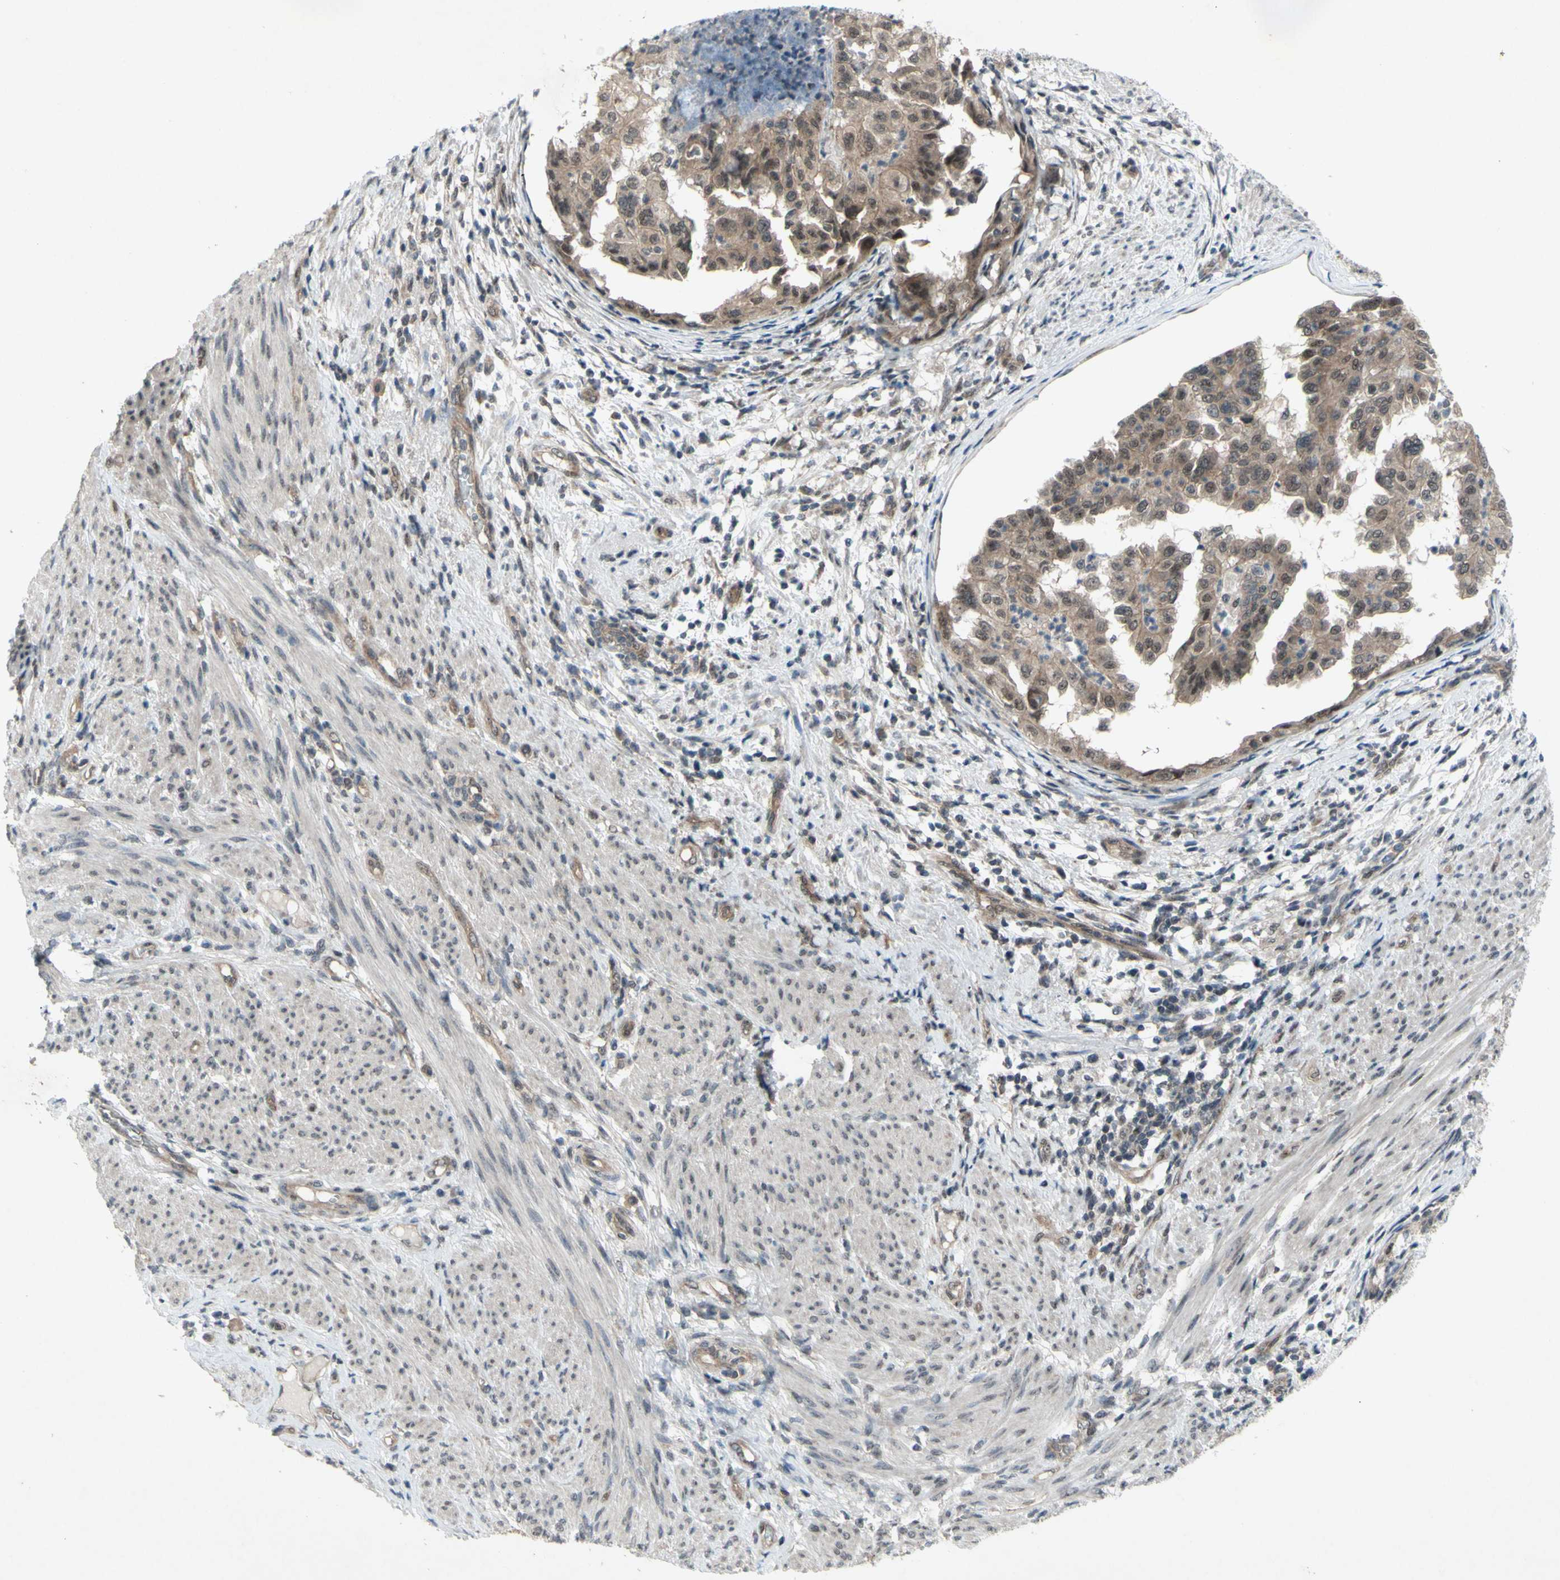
{"staining": {"intensity": "weak", "quantity": ">75%", "location": "cytoplasmic/membranous,nuclear"}, "tissue": "endometrial cancer", "cell_type": "Tumor cells", "image_type": "cancer", "snomed": [{"axis": "morphology", "description": "Adenocarcinoma, NOS"}, {"axis": "topography", "description": "Endometrium"}], "caption": "Immunohistochemical staining of human adenocarcinoma (endometrial) displays weak cytoplasmic/membranous and nuclear protein positivity in approximately >75% of tumor cells. (DAB (3,3'-diaminobenzidine) = brown stain, brightfield microscopy at high magnification).", "gene": "TRDMT1", "patient": {"sex": "female", "age": 85}}